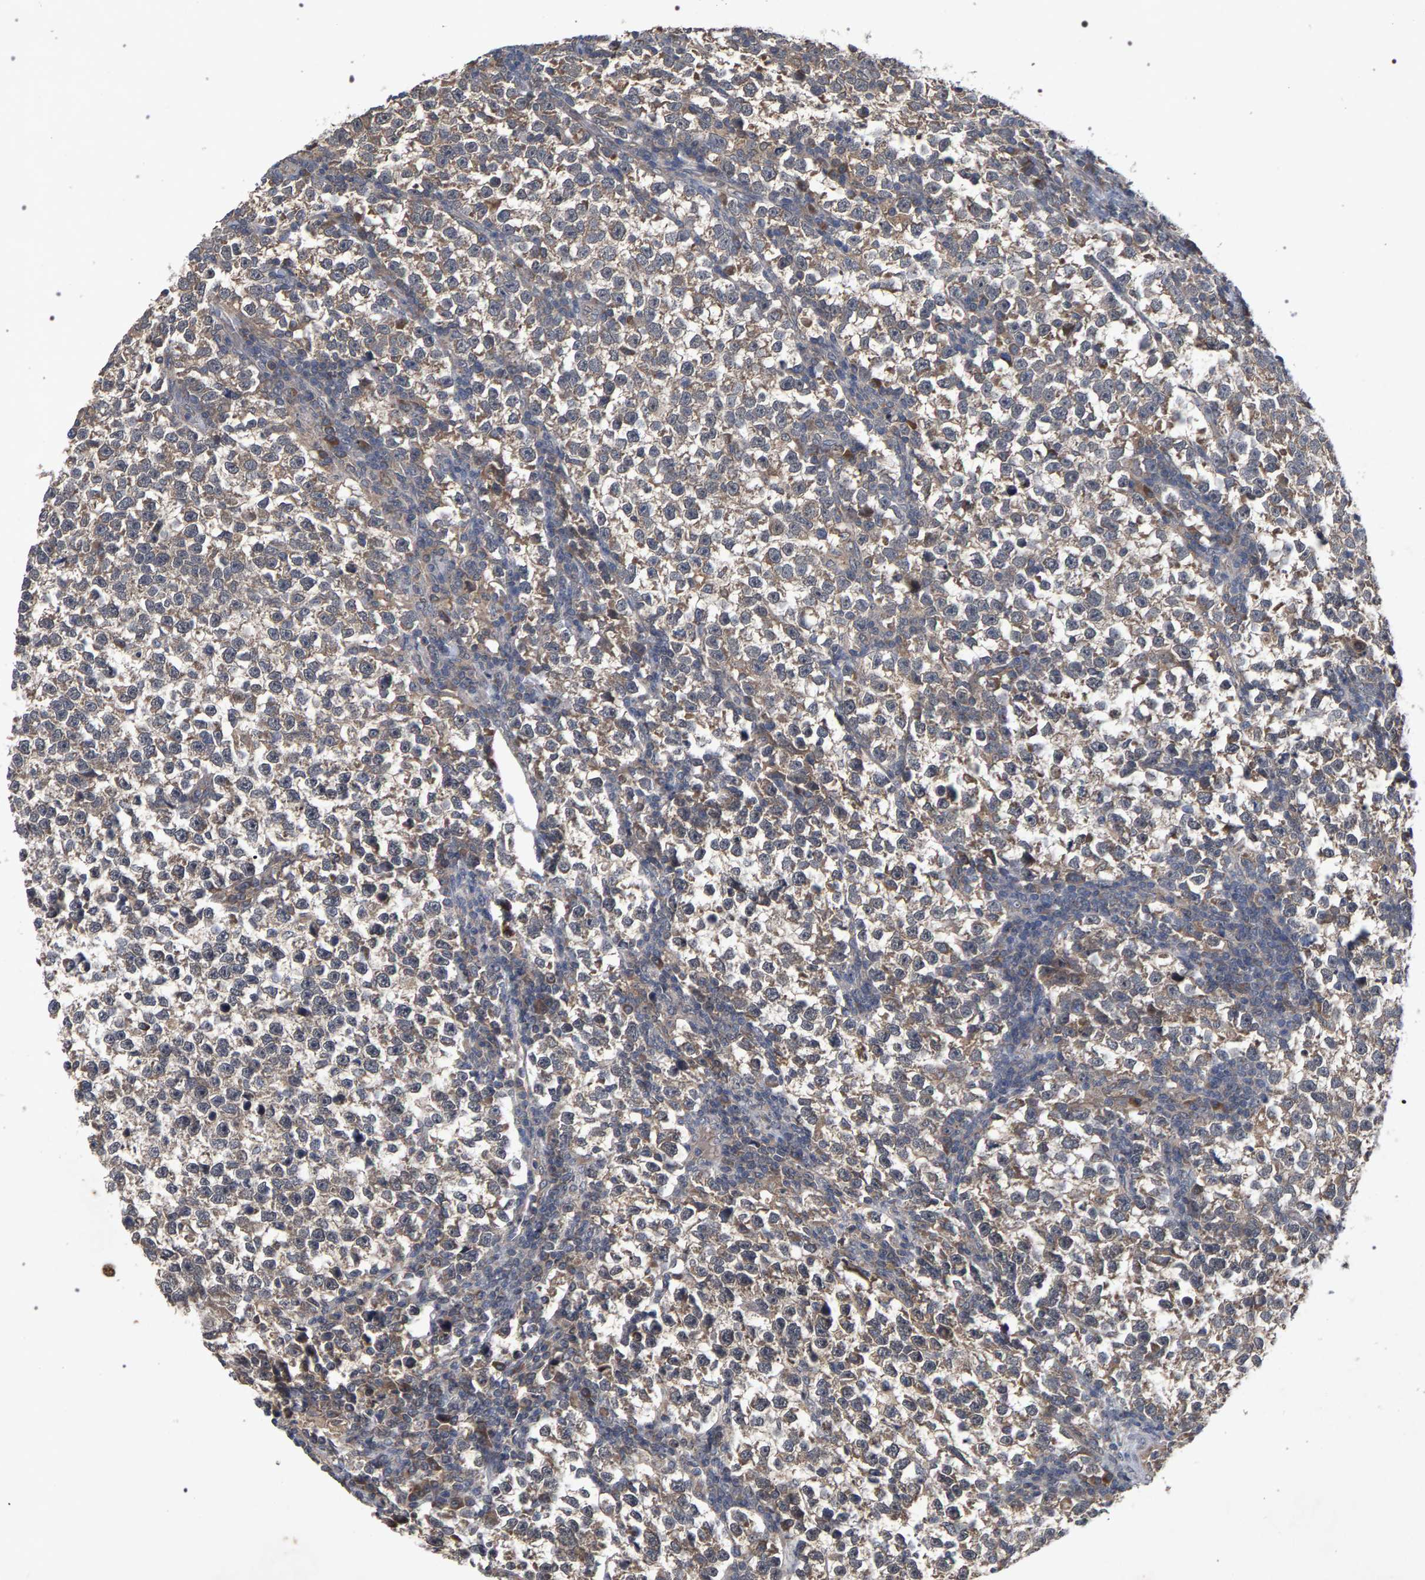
{"staining": {"intensity": "weak", "quantity": "25%-75%", "location": "cytoplasmic/membranous"}, "tissue": "testis cancer", "cell_type": "Tumor cells", "image_type": "cancer", "snomed": [{"axis": "morphology", "description": "Normal tissue, NOS"}, {"axis": "morphology", "description": "Seminoma, NOS"}, {"axis": "topography", "description": "Testis"}], "caption": "Immunohistochemical staining of testis cancer (seminoma) demonstrates low levels of weak cytoplasmic/membranous expression in approximately 25%-75% of tumor cells.", "gene": "SLC4A4", "patient": {"sex": "male", "age": 43}}